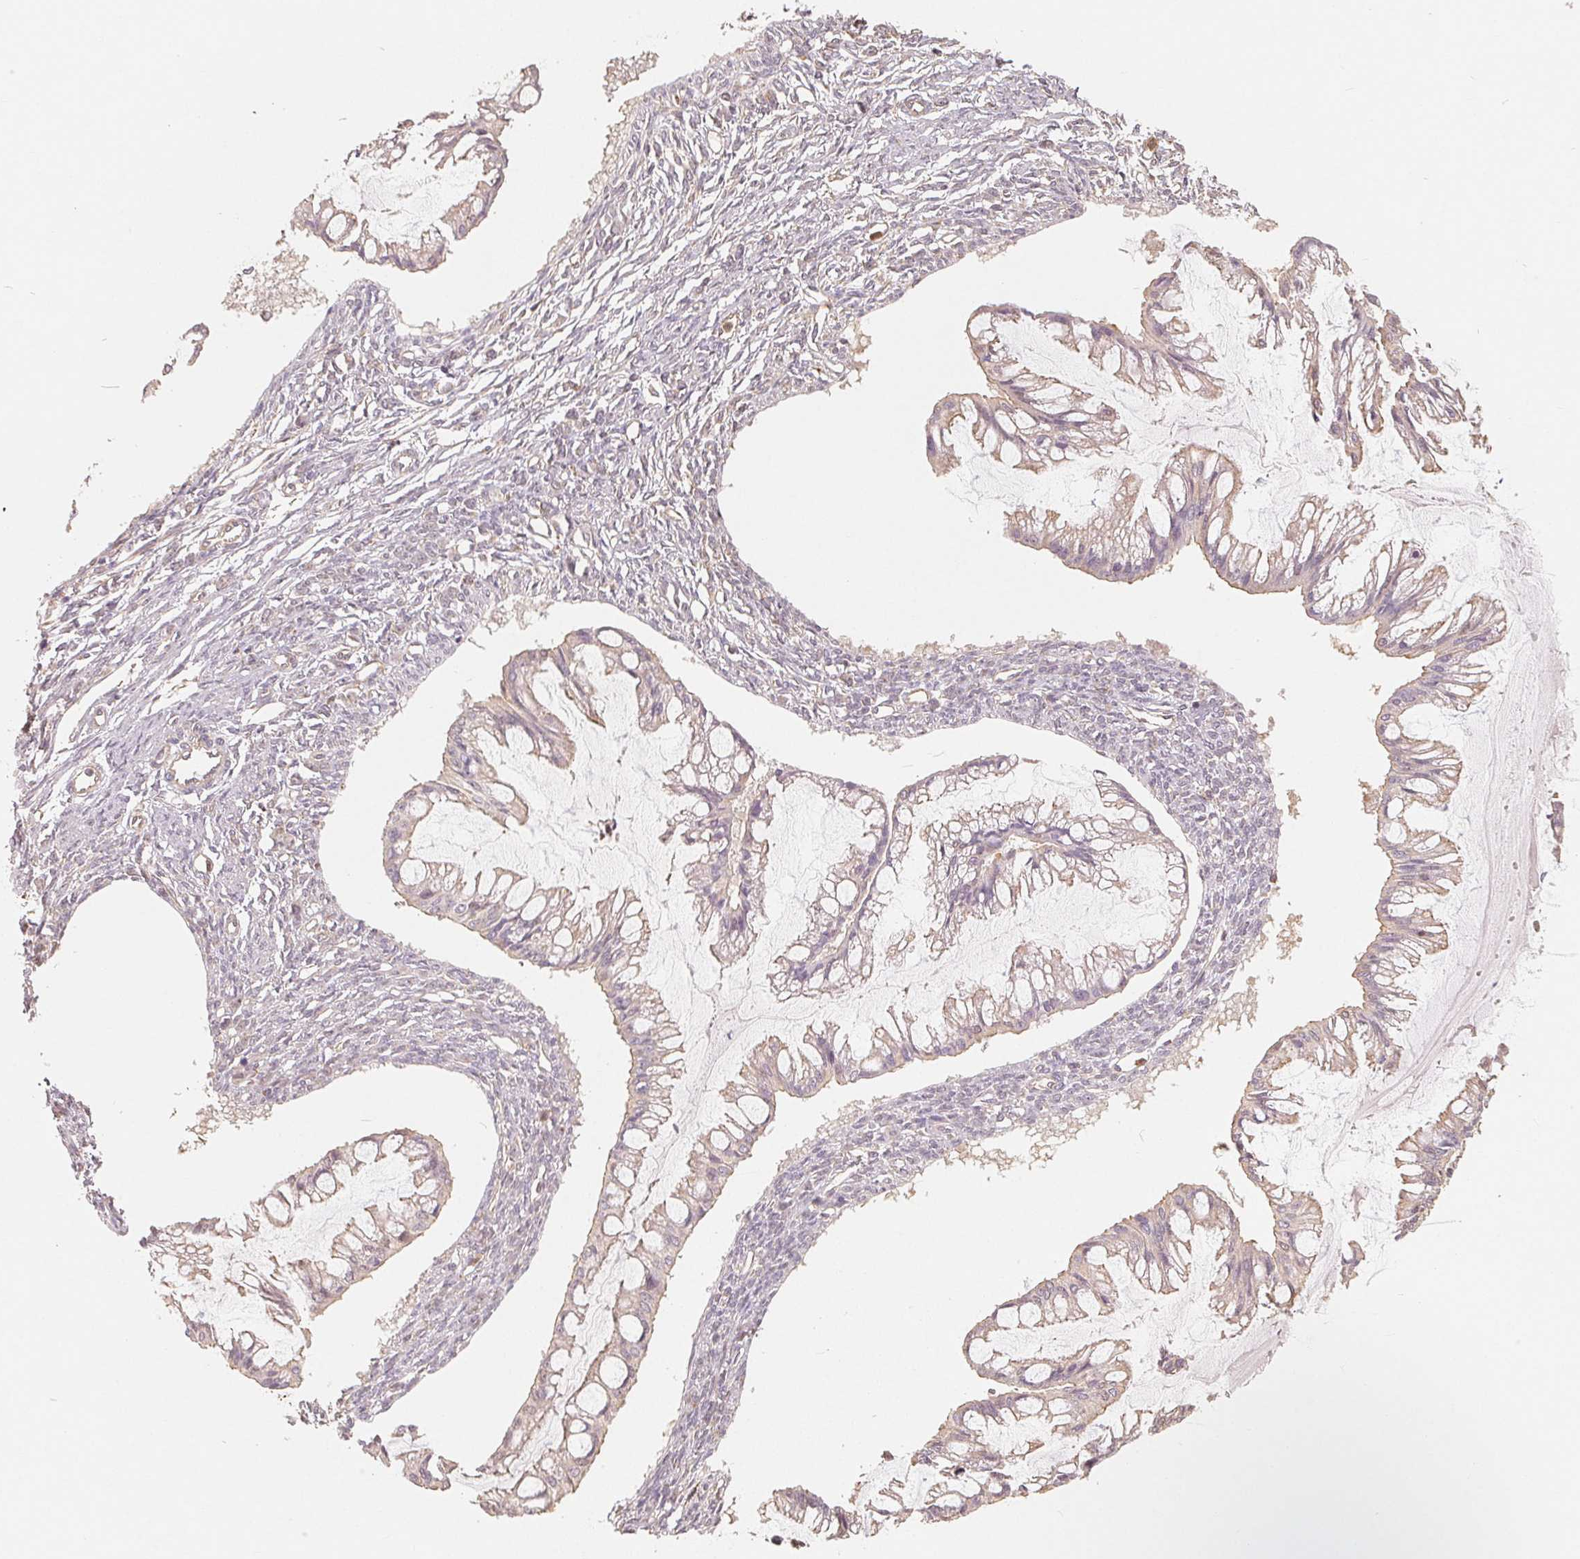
{"staining": {"intensity": "weak", "quantity": "<25%", "location": "cytoplasmic/membranous"}, "tissue": "ovarian cancer", "cell_type": "Tumor cells", "image_type": "cancer", "snomed": [{"axis": "morphology", "description": "Cystadenocarcinoma, mucinous, NOS"}, {"axis": "topography", "description": "Ovary"}], "caption": "This is an immunohistochemistry (IHC) micrograph of human mucinous cystadenocarcinoma (ovarian). There is no positivity in tumor cells.", "gene": "GUSB", "patient": {"sex": "female", "age": 73}}